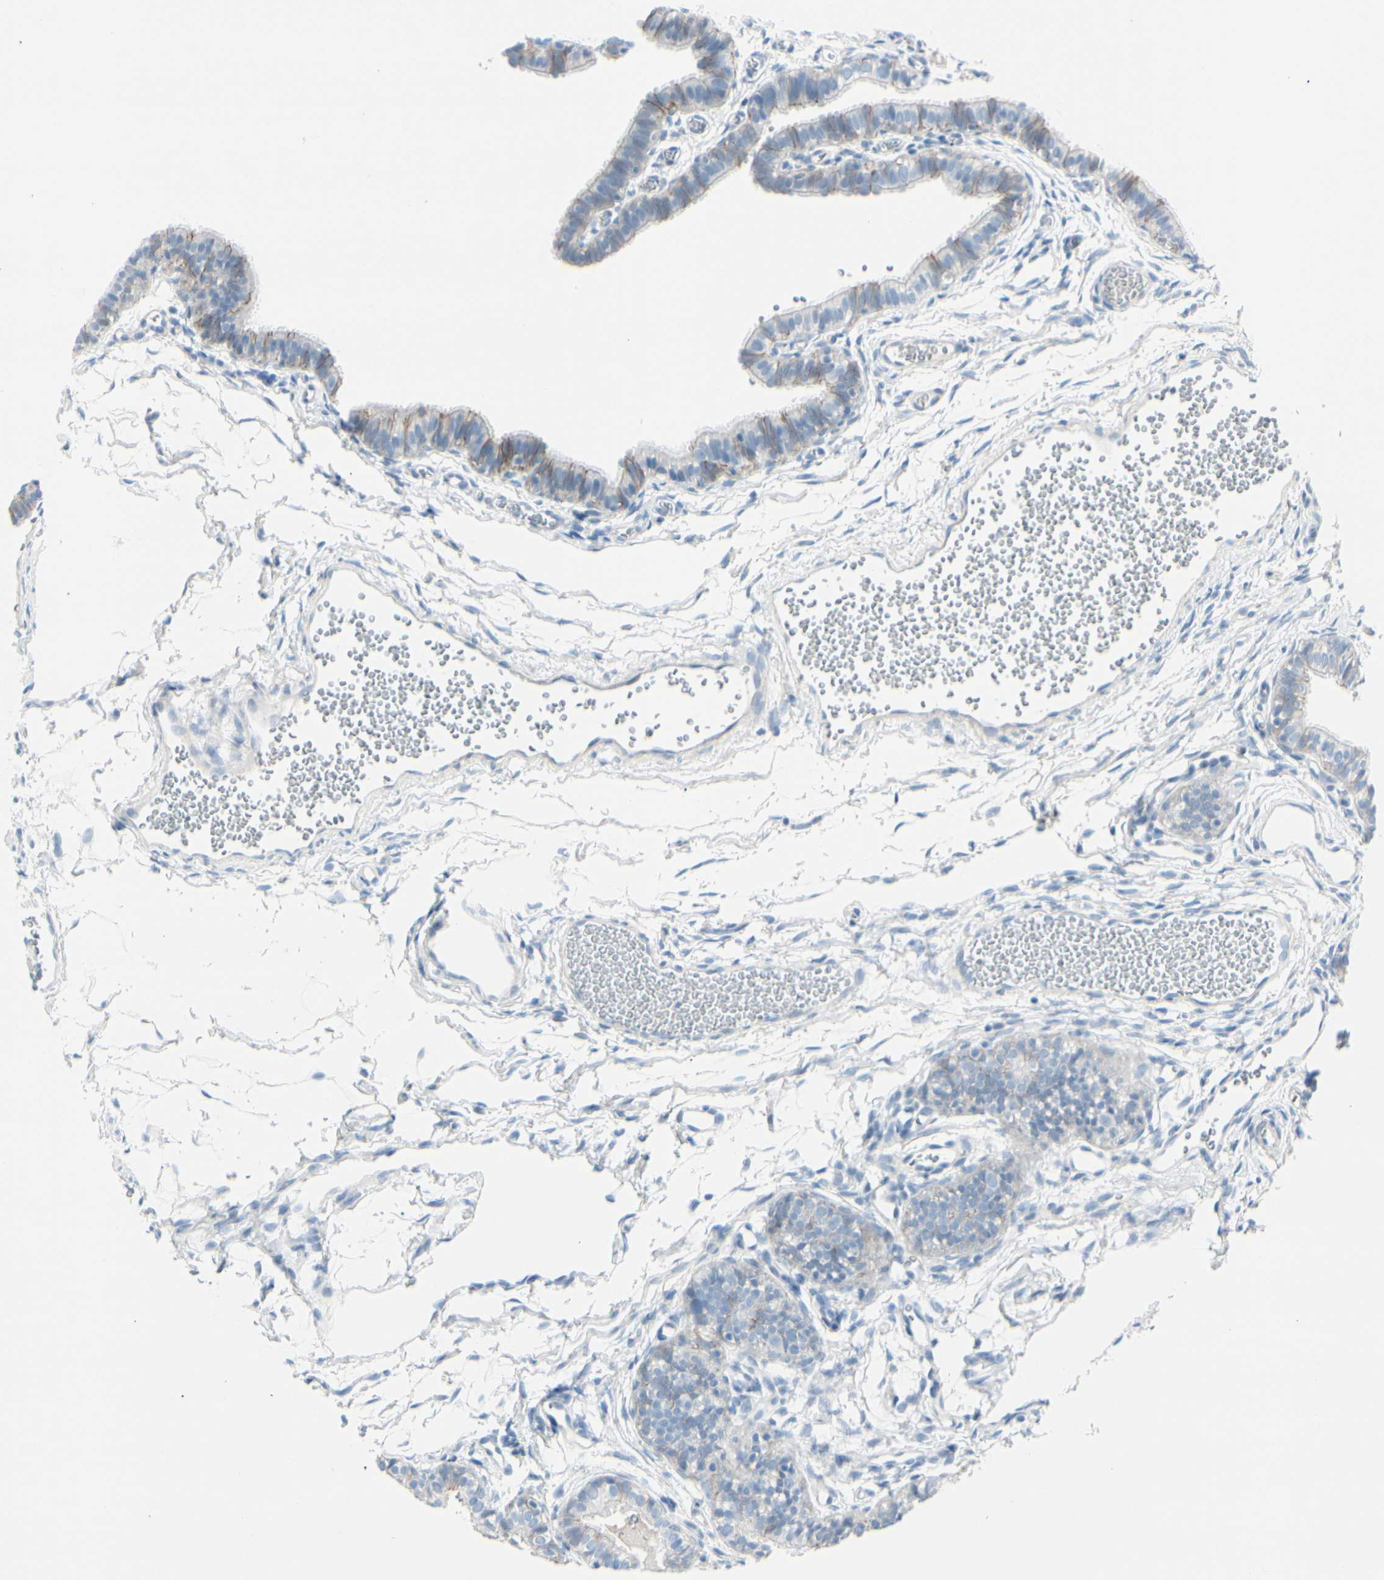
{"staining": {"intensity": "moderate", "quantity": "<25%", "location": "cytoplasmic/membranous"}, "tissue": "fallopian tube", "cell_type": "Glandular cells", "image_type": "normal", "snomed": [{"axis": "morphology", "description": "Normal tissue, NOS"}, {"axis": "topography", "description": "Fallopian tube"}, {"axis": "topography", "description": "Placenta"}], "caption": "Immunohistochemistry (IHC) staining of unremarkable fallopian tube, which displays low levels of moderate cytoplasmic/membranous expression in approximately <25% of glandular cells indicating moderate cytoplasmic/membranous protein staining. The staining was performed using DAB (brown) for protein detection and nuclei were counterstained in hematoxylin (blue).", "gene": "CDHR5", "patient": {"sex": "female", "age": 34}}